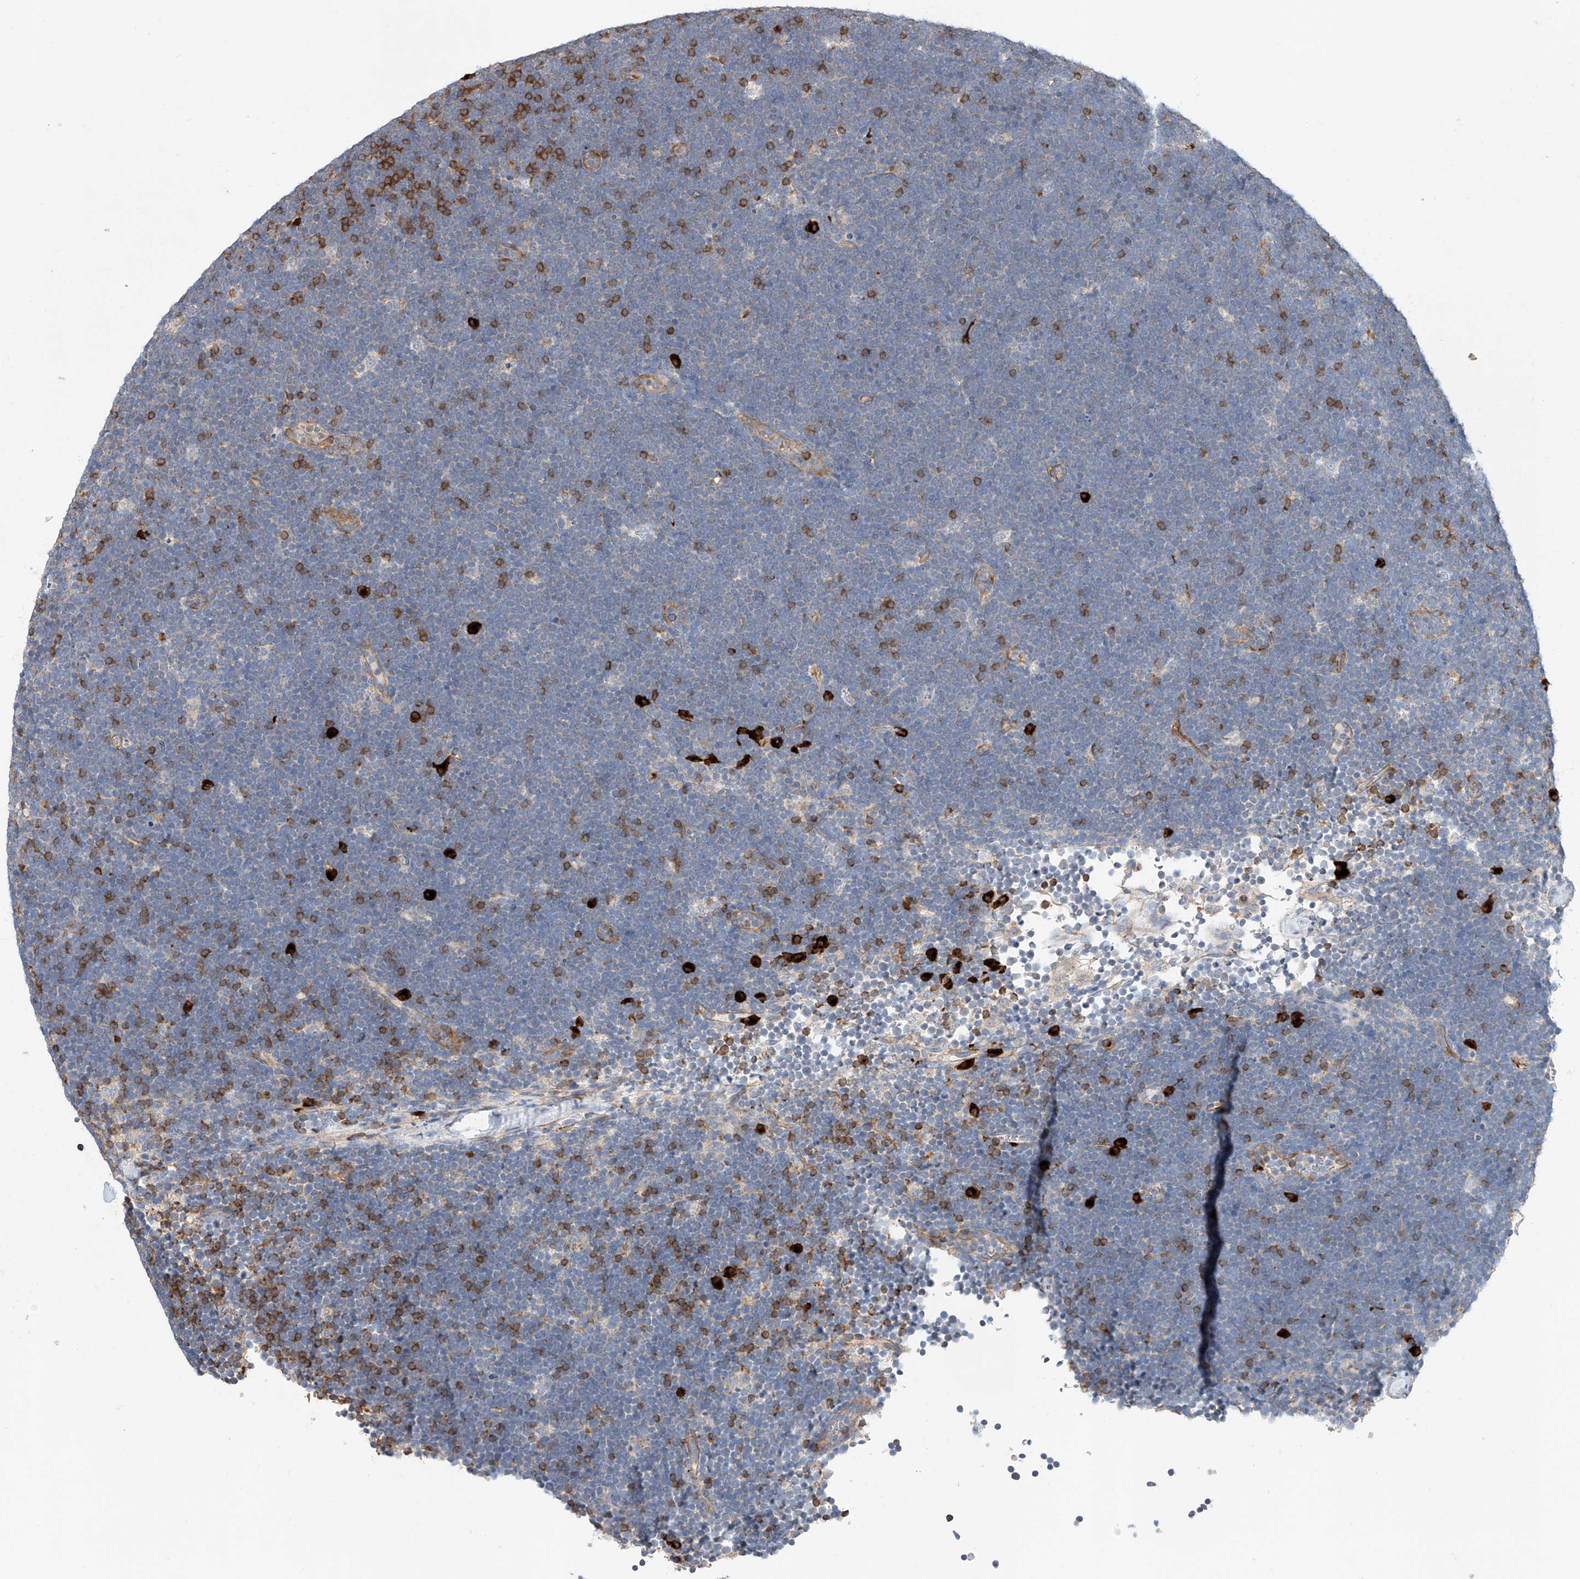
{"staining": {"intensity": "moderate", "quantity": "<25%", "location": "cytoplasmic/membranous"}, "tissue": "lymphoma", "cell_type": "Tumor cells", "image_type": "cancer", "snomed": [{"axis": "morphology", "description": "Malignant lymphoma, non-Hodgkin's type, High grade"}, {"axis": "topography", "description": "Lymph node"}], "caption": "Brown immunohistochemical staining in human lymphoma displays moderate cytoplasmic/membranous staining in about <25% of tumor cells.", "gene": "GLMN", "patient": {"sex": "male", "age": 13}}